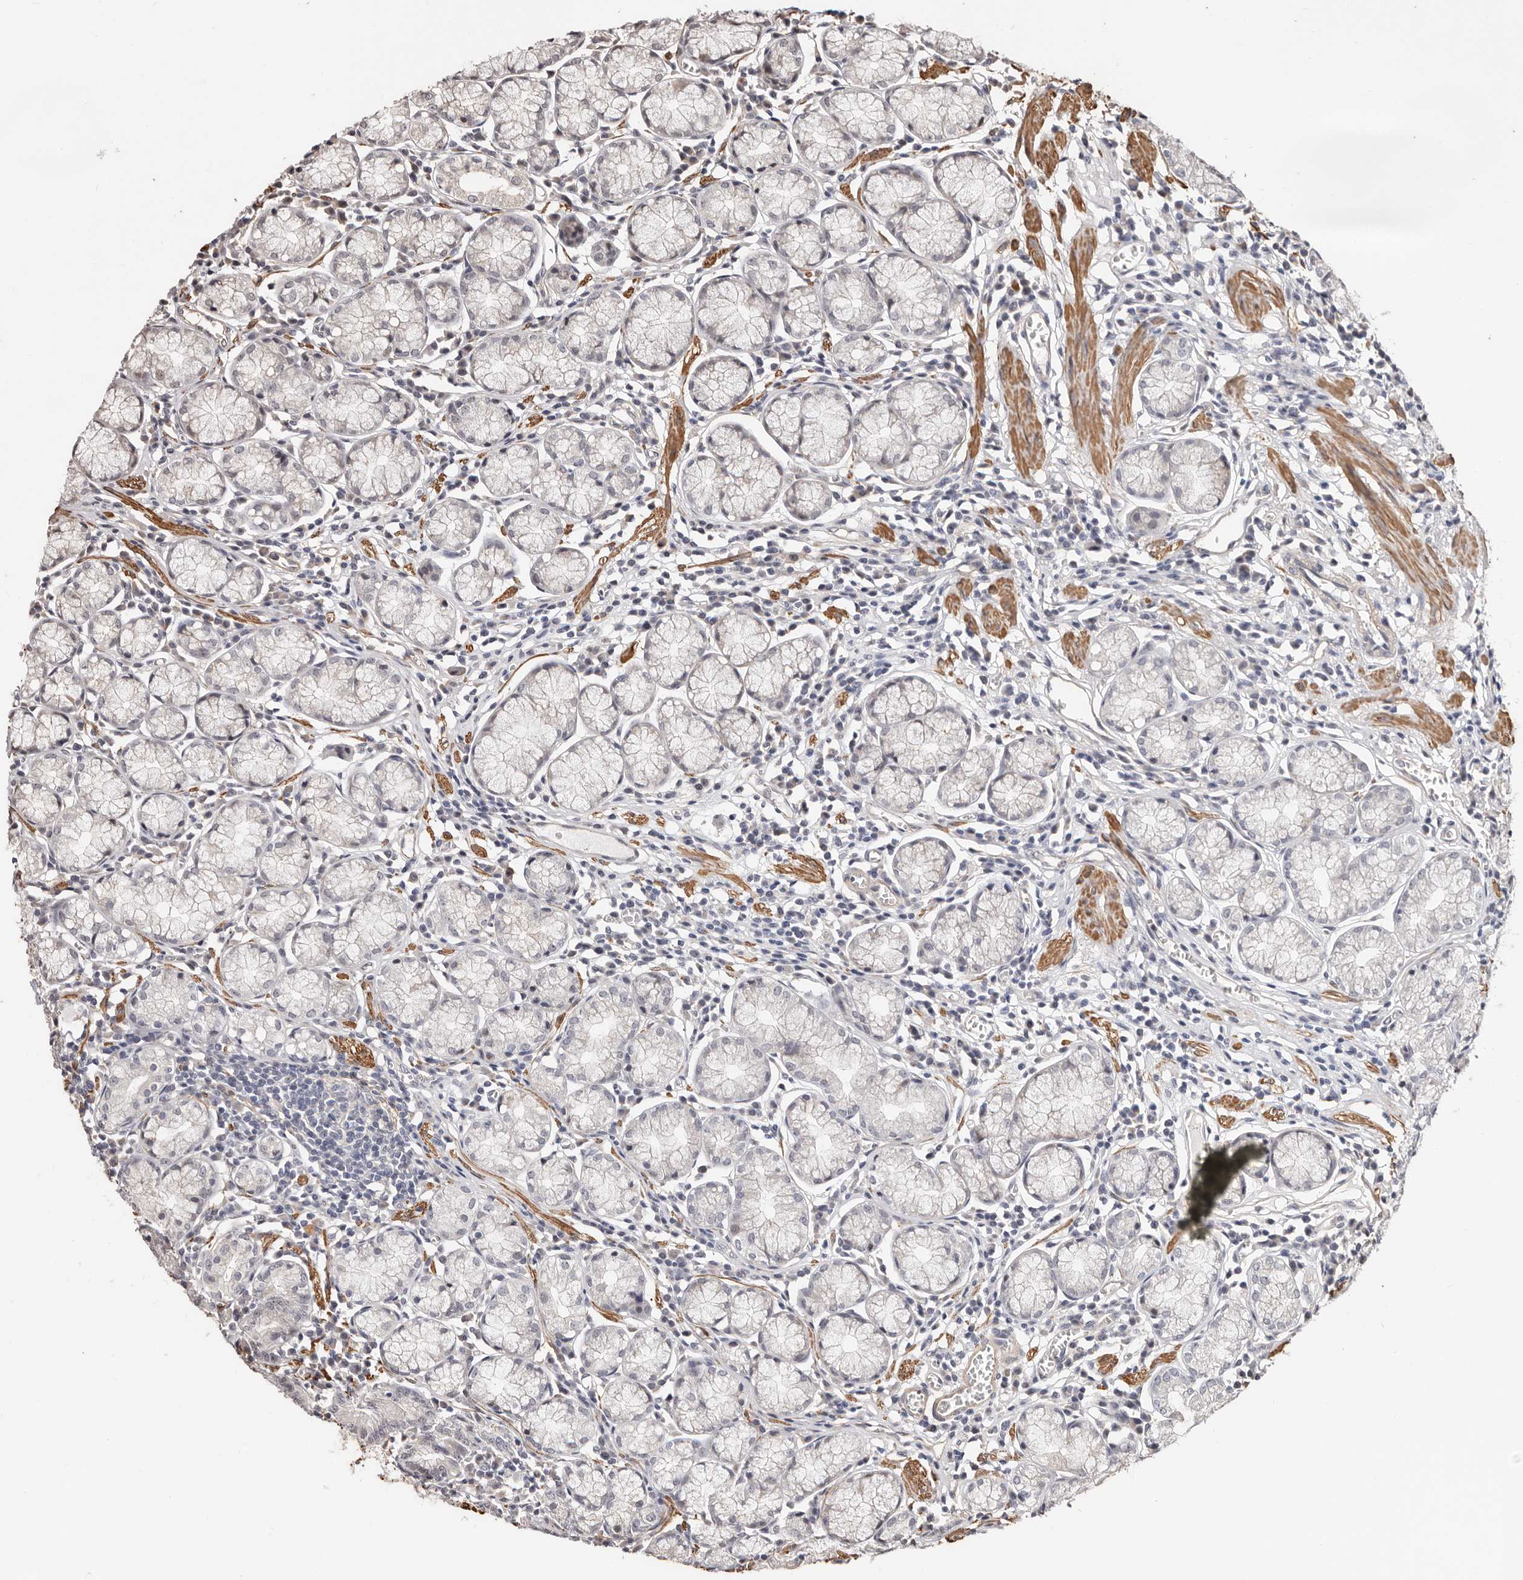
{"staining": {"intensity": "negative", "quantity": "none", "location": "none"}, "tissue": "stomach", "cell_type": "Glandular cells", "image_type": "normal", "snomed": [{"axis": "morphology", "description": "Normal tissue, NOS"}, {"axis": "topography", "description": "Stomach"}], "caption": "The immunohistochemistry photomicrograph has no significant expression in glandular cells of stomach. (DAB IHC, high magnification).", "gene": "TRIP13", "patient": {"sex": "male", "age": 55}}